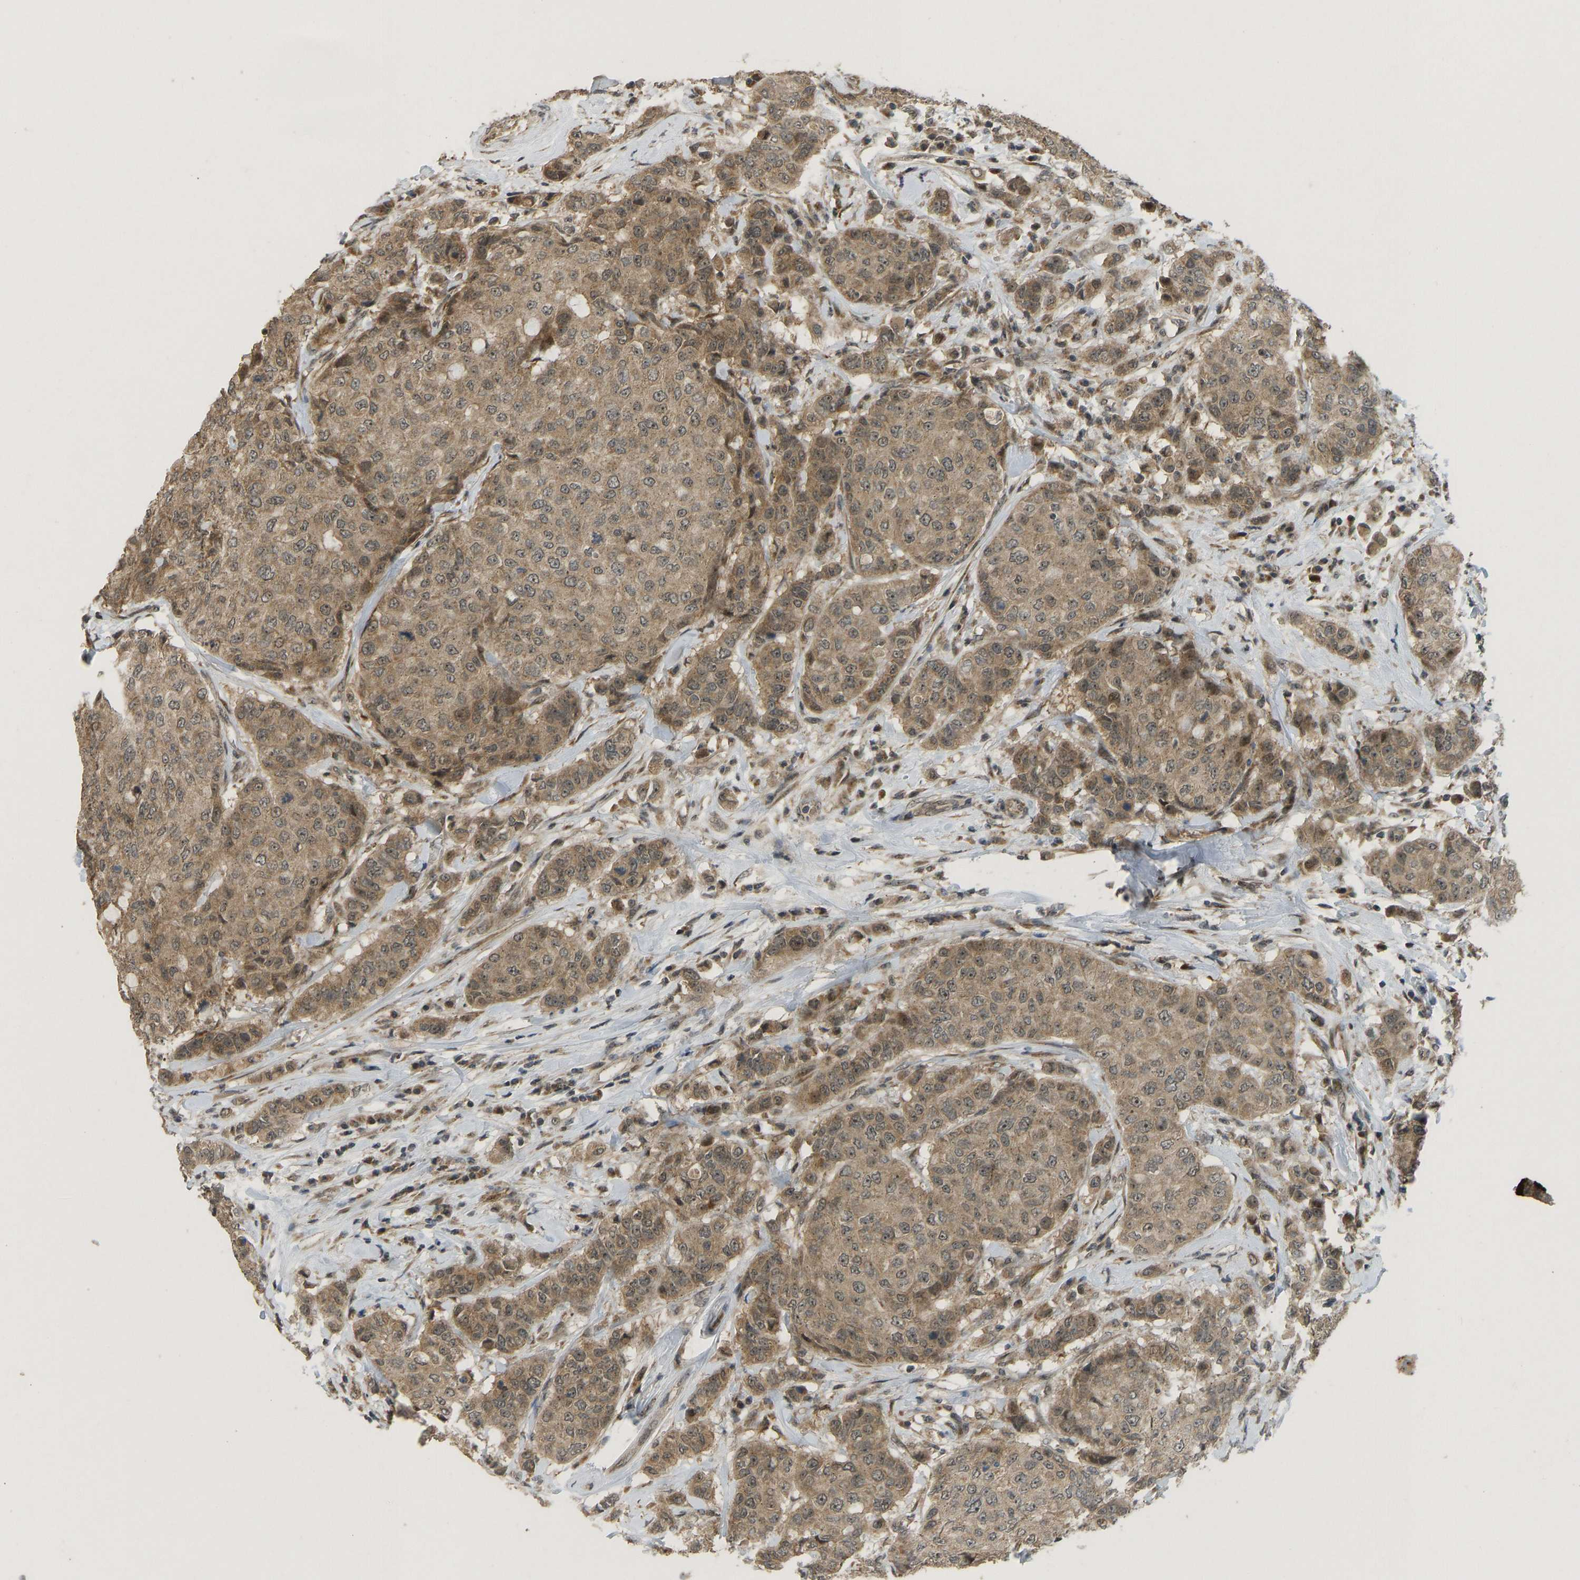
{"staining": {"intensity": "moderate", "quantity": ">75%", "location": "cytoplasmic/membranous"}, "tissue": "breast cancer", "cell_type": "Tumor cells", "image_type": "cancer", "snomed": [{"axis": "morphology", "description": "Duct carcinoma"}, {"axis": "topography", "description": "Breast"}], "caption": "Immunohistochemistry of human breast infiltrating ductal carcinoma displays medium levels of moderate cytoplasmic/membranous staining in approximately >75% of tumor cells.", "gene": "ACADS", "patient": {"sex": "female", "age": 27}}